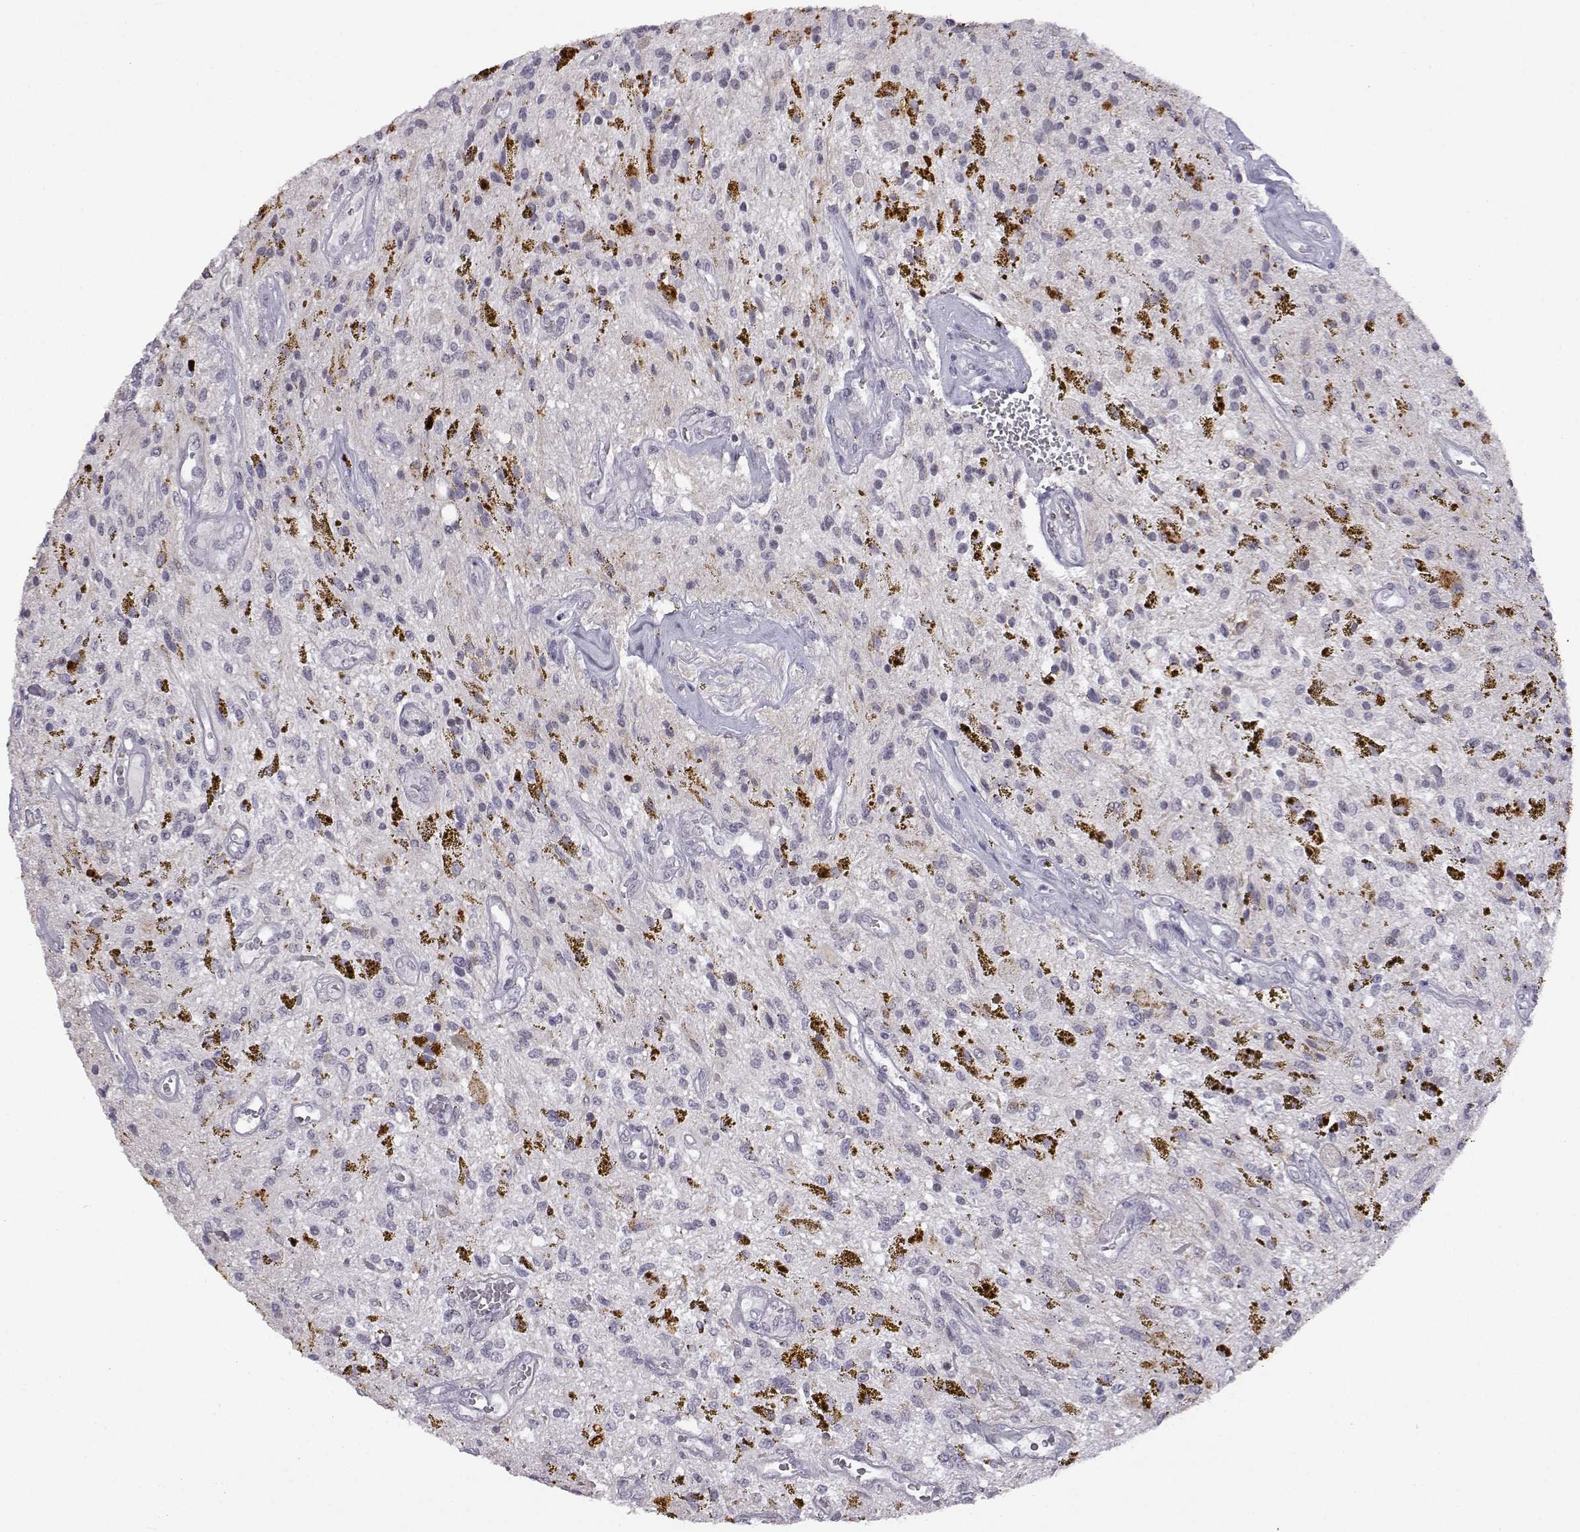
{"staining": {"intensity": "negative", "quantity": "none", "location": "none"}, "tissue": "glioma", "cell_type": "Tumor cells", "image_type": "cancer", "snomed": [{"axis": "morphology", "description": "Glioma, malignant, Low grade"}, {"axis": "topography", "description": "Cerebellum"}], "caption": "High magnification brightfield microscopy of glioma stained with DAB (3,3'-diaminobenzidine) (brown) and counterstained with hematoxylin (blue): tumor cells show no significant positivity.", "gene": "VGF", "patient": {"sex": "female", "age": 14}}